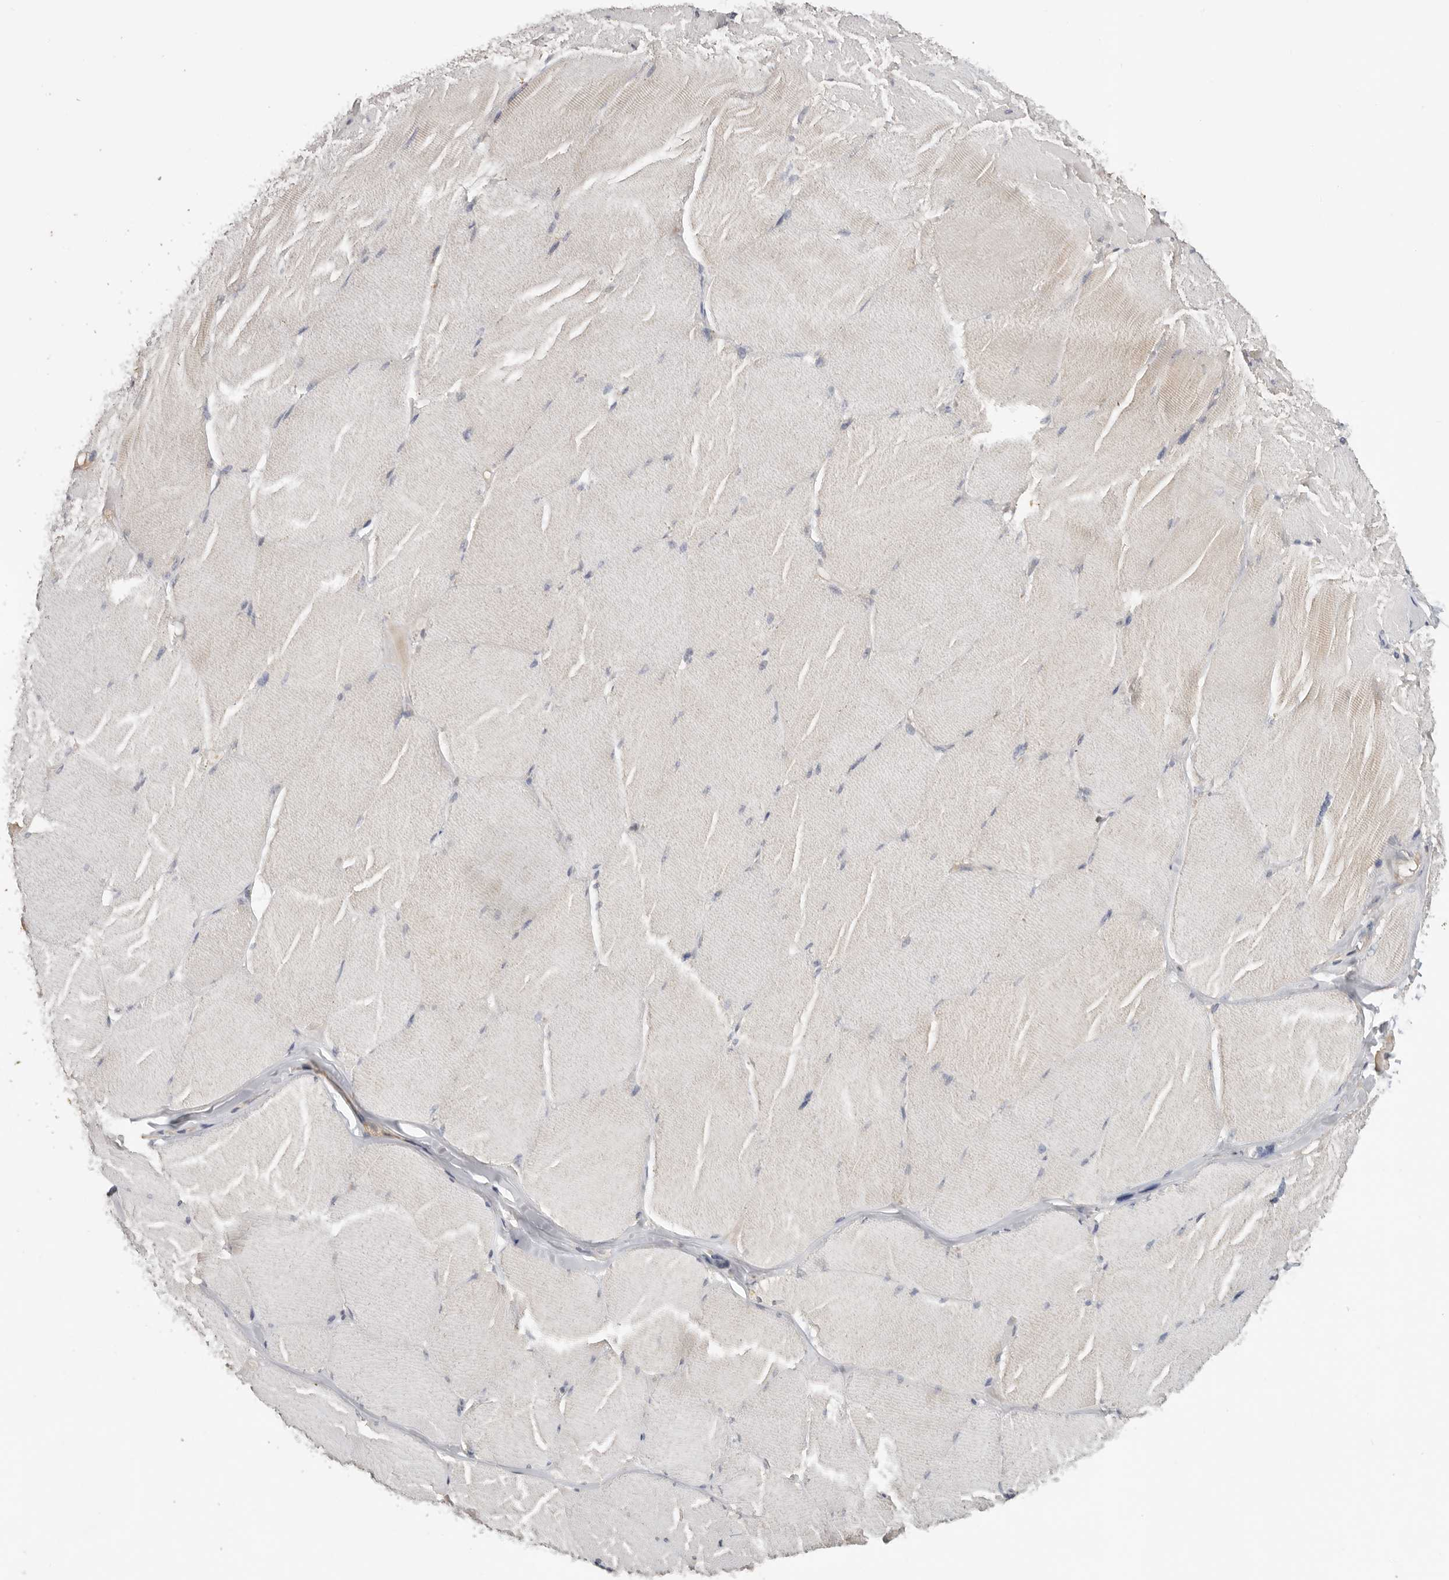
{"staining": {"intensity": "weak", "quantity": "<25%", "location": "cytoplasmic/membranous"}, "tissue": "skeletal muscle", "cell_type": "Myocytes", "image_type": "normal", "snomed": [{"axis": "morphology", "description": "Normal tissue, NOS"}, {"axis": "topography", "description": "Skin"}, {"axis": "topography", "description": "Skeletal muscle"}], "caption": "Unremarkable skeletal muscle was stained to show a protein in brown. There is no significant expression in myocytes.", "gene": "PPP1R42", "patient": {"sex": "male", "age": 83}}